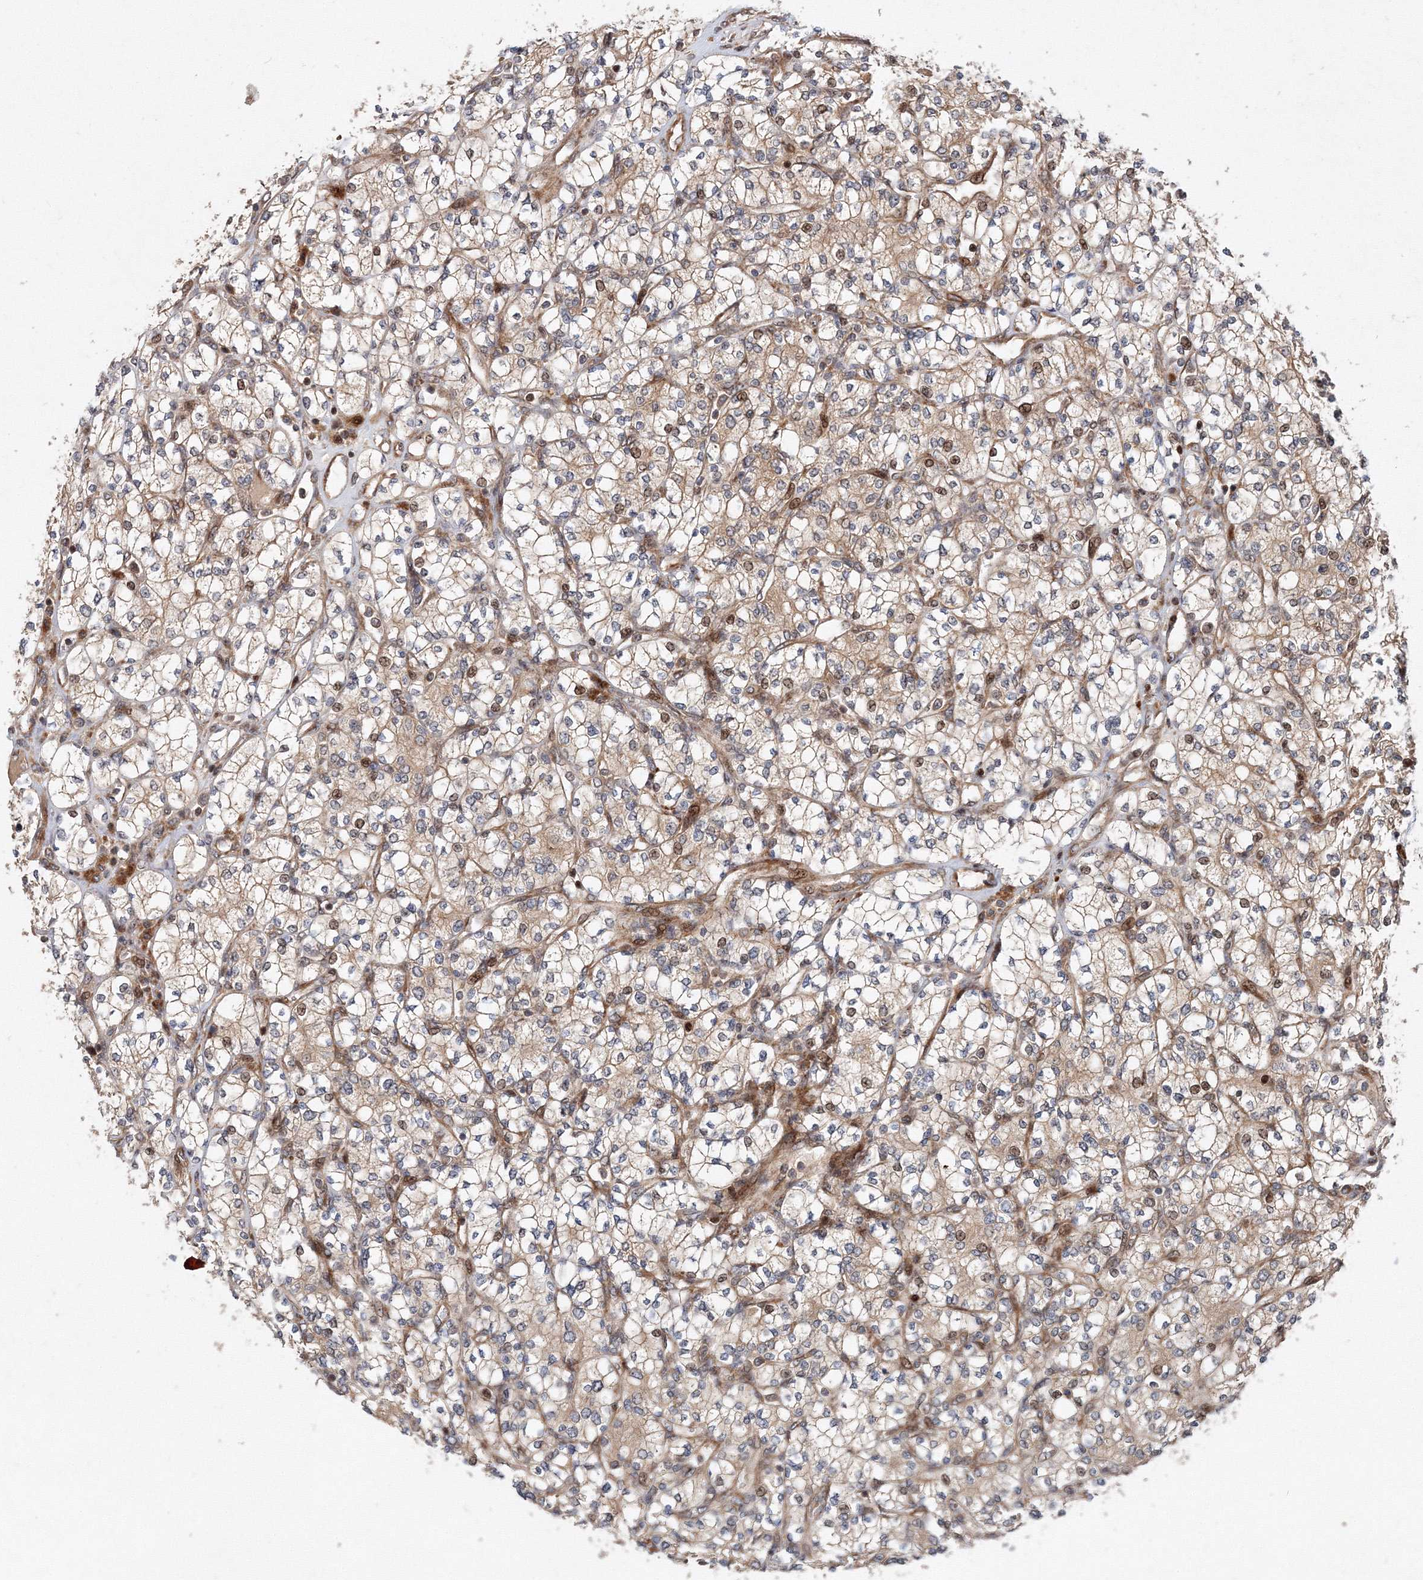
{"staining": {"intensity": "weak", "quantity": "25%-75%", "location": "cytoplasmic/membranous,nuclear"}, "tissue": "renal cancer", "cell_type": "Tumor cells", "image_type": "cancer", "snomed": [{"axis": "morphology", "description": "Adenocarcinoma, NOS"}, {"axis": "topography", "description": "Kidney"}], "caption": "Protein expression by IHC displays weak cytoplasmic/membranous and nuclear staining in approximately 25%-75% of tumor cells in renal cancer.", "gene": "ANKAR", "patient": {"sex": "male", "age": 77}}